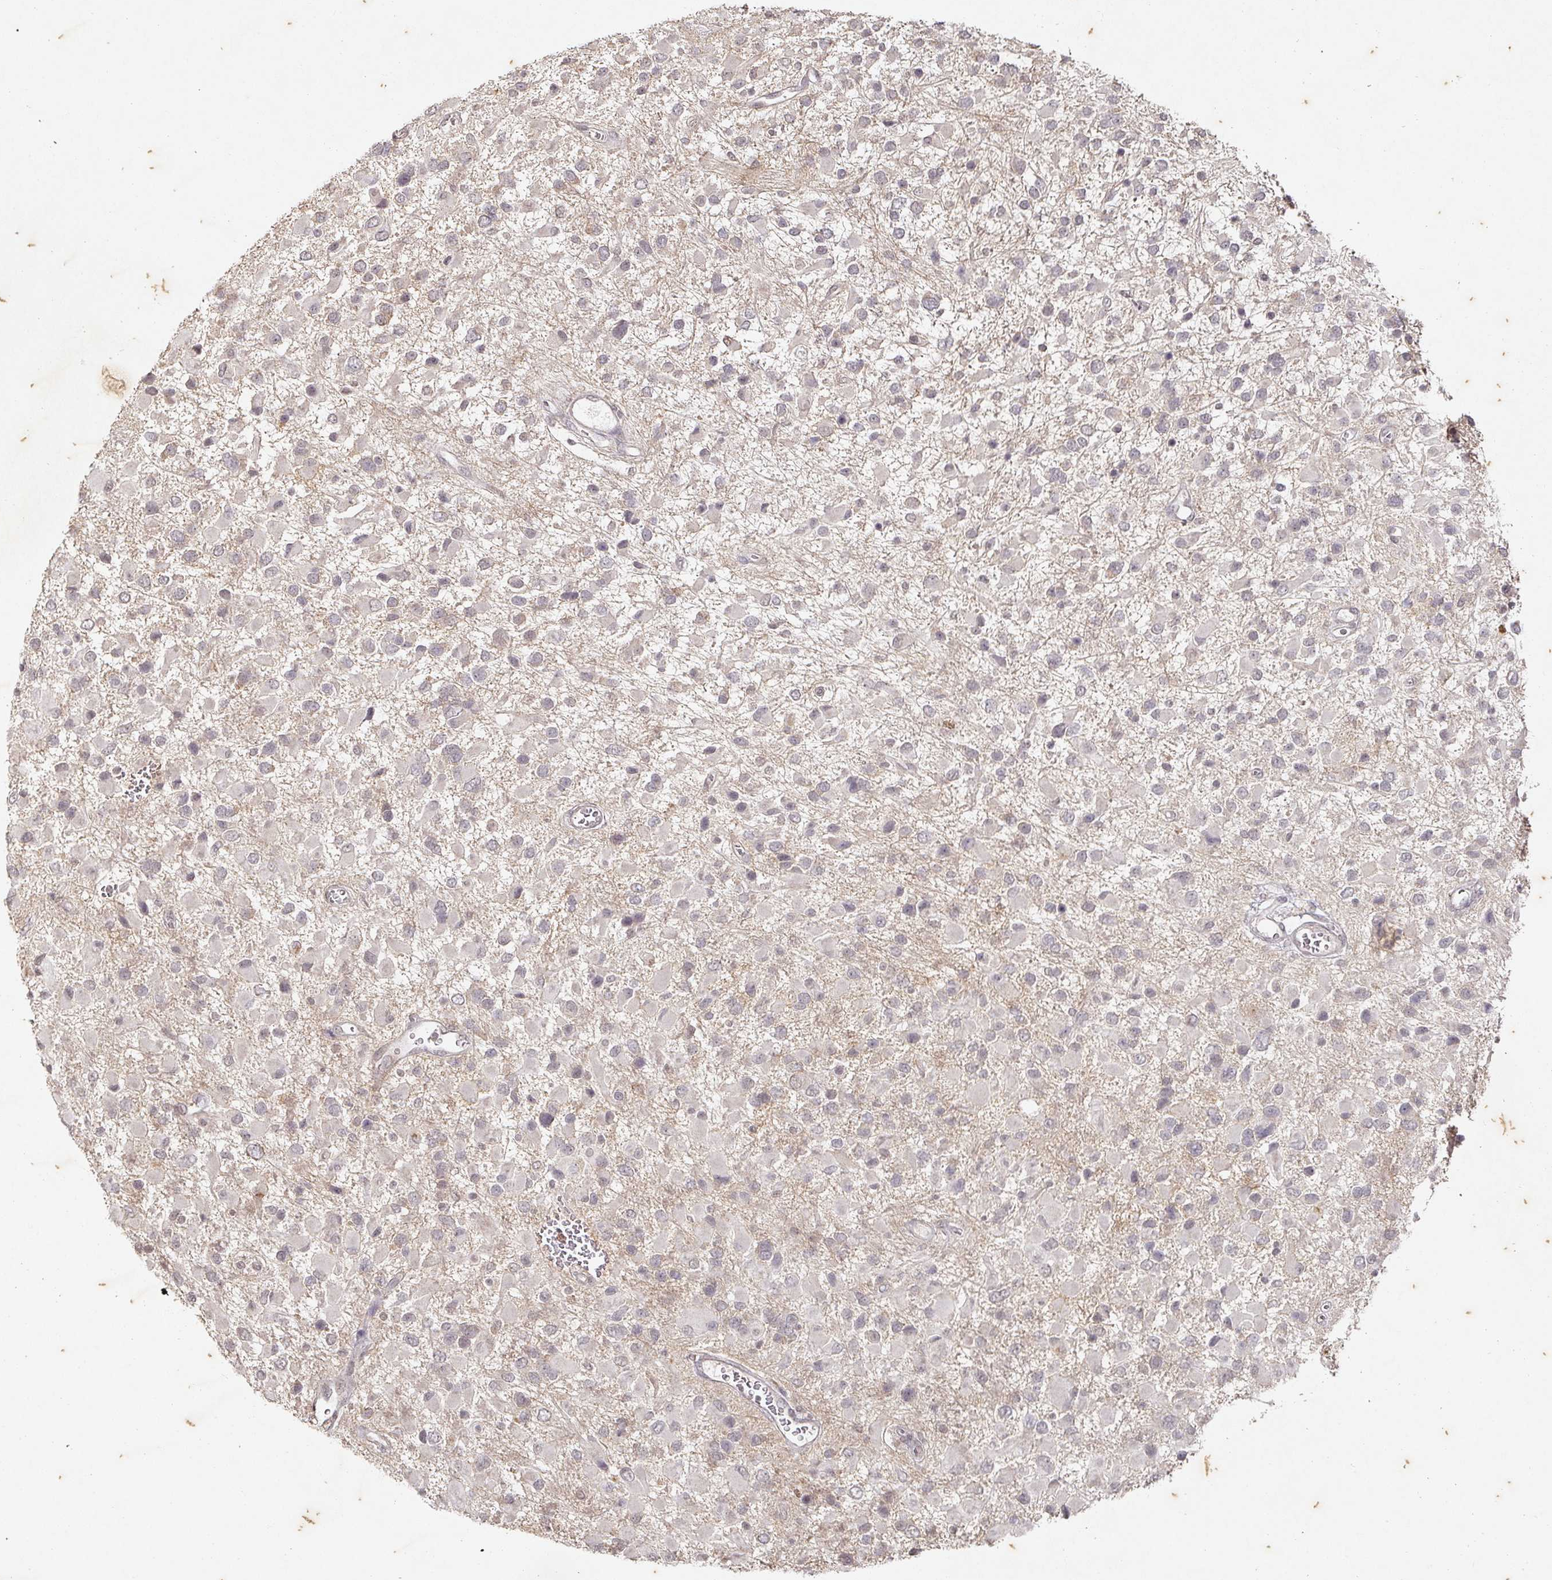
{"staining": {"intensity": "weak", "quantity": "<25%", "location": "cytoplasmic/membranous"}, "tissue": "glioma", "cell_type": "Tumor cells", "image_type": "cancer", "snomed": [{"axis": "morphology", "description": "Glioma, malignant, High grade"}, {"axis": "topography", "description": "Brain"}], "caption": "Immunohistochemistry of human high-grade glioma (malignant) demonstrates no positivity in tumor cells.", "gene": "CAPN5", "patient": {"sex": "male", "age": 53}}